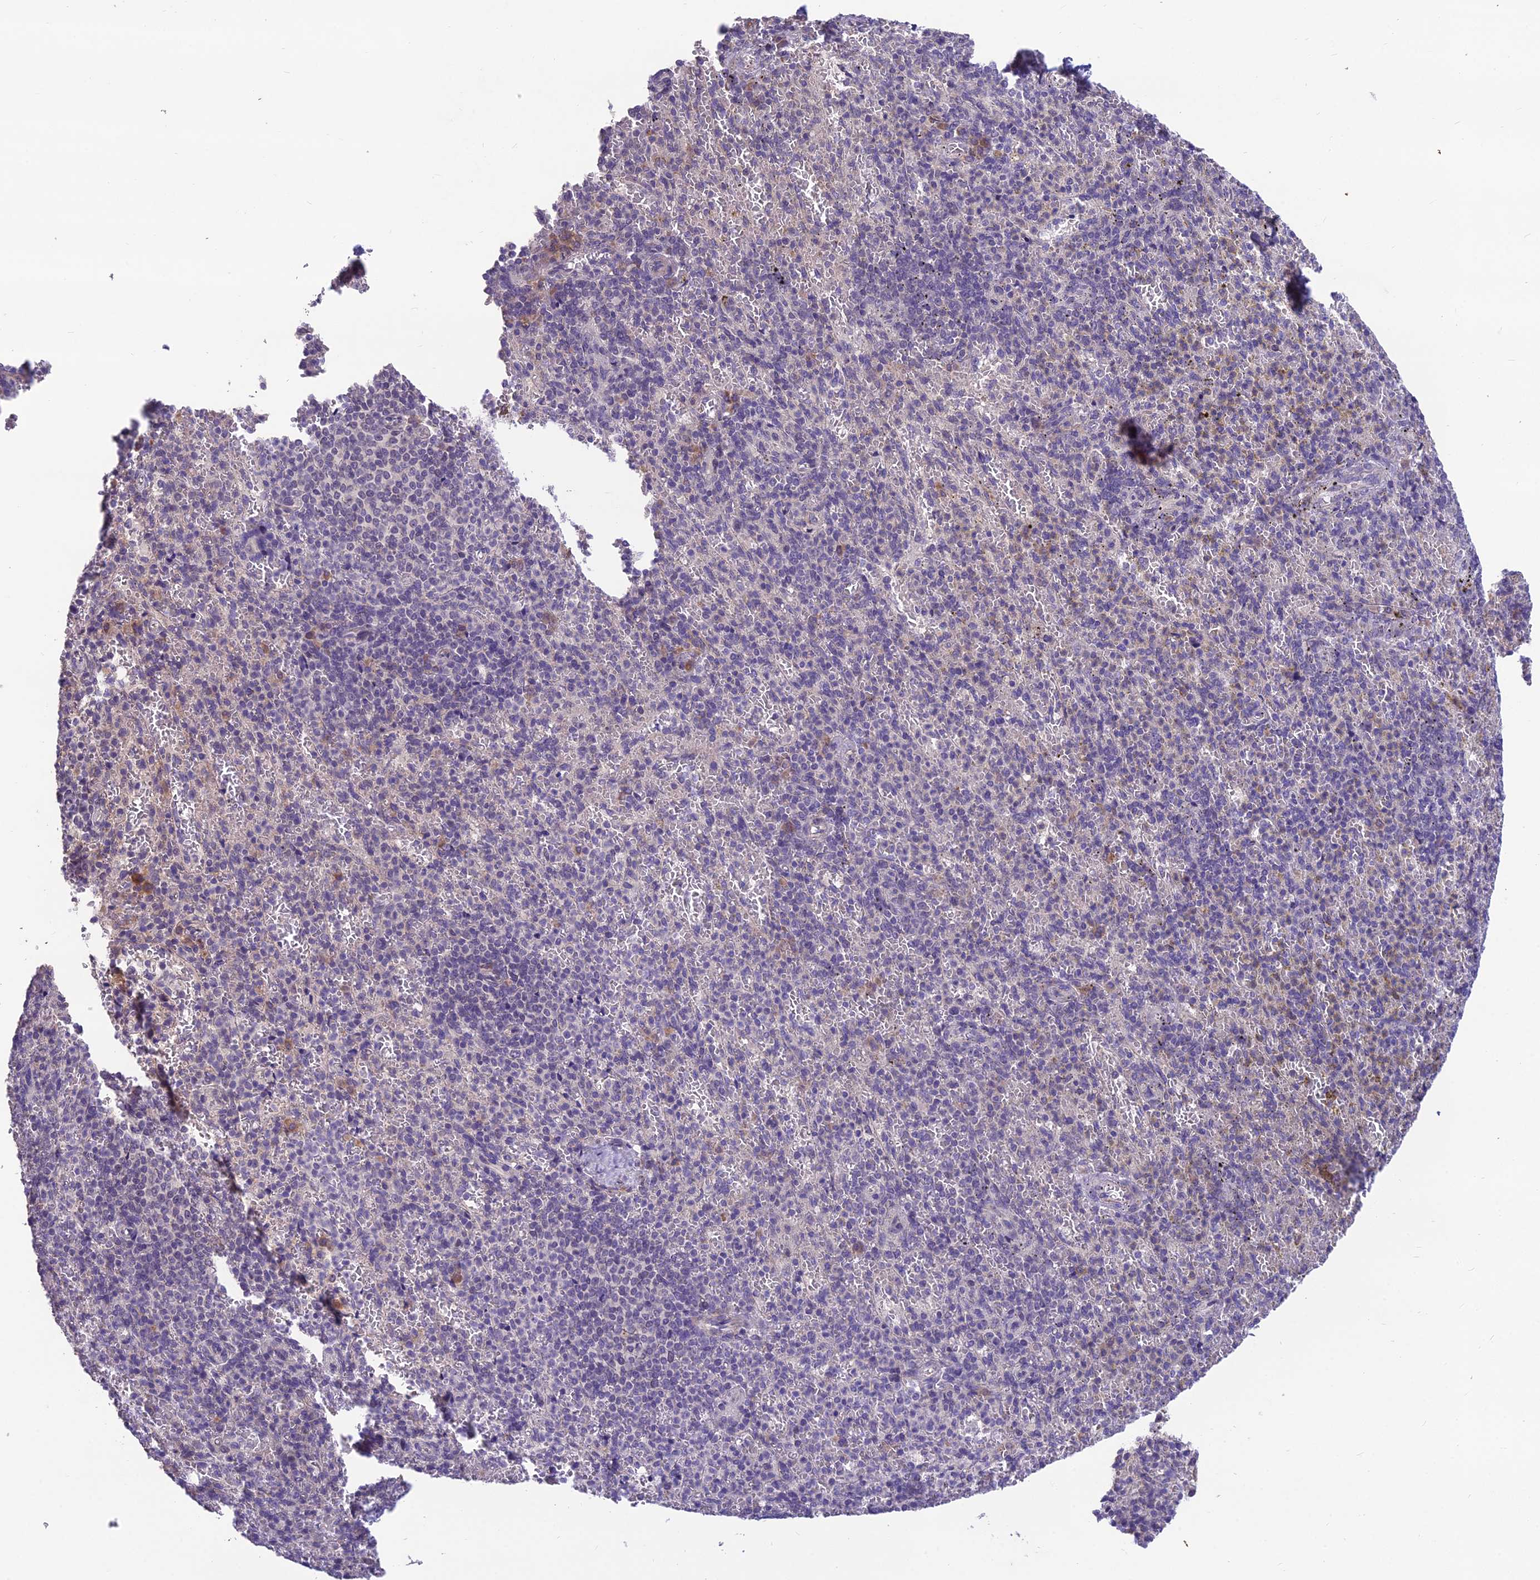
{"staining": {"intensity": "negative", "quantity": "none", "location": "none"}, "tissue": "spleen", "cell_type": "Cells in red pulp", "image_type": "normal", "snomed": [{"axis": "morphology", "description": "Normal tissue, NOS"}, {"axis": "topography", "description": "Spleen"}], "caption": "An image of human spleen is negative for staining in cells in red pulp. (Brightfield microscopy of DAB (3,3'-diaminobenzidine) IHC at high magnification).", "gene": "ZNF333", "patient": {"sex": "female", "age": 74}}